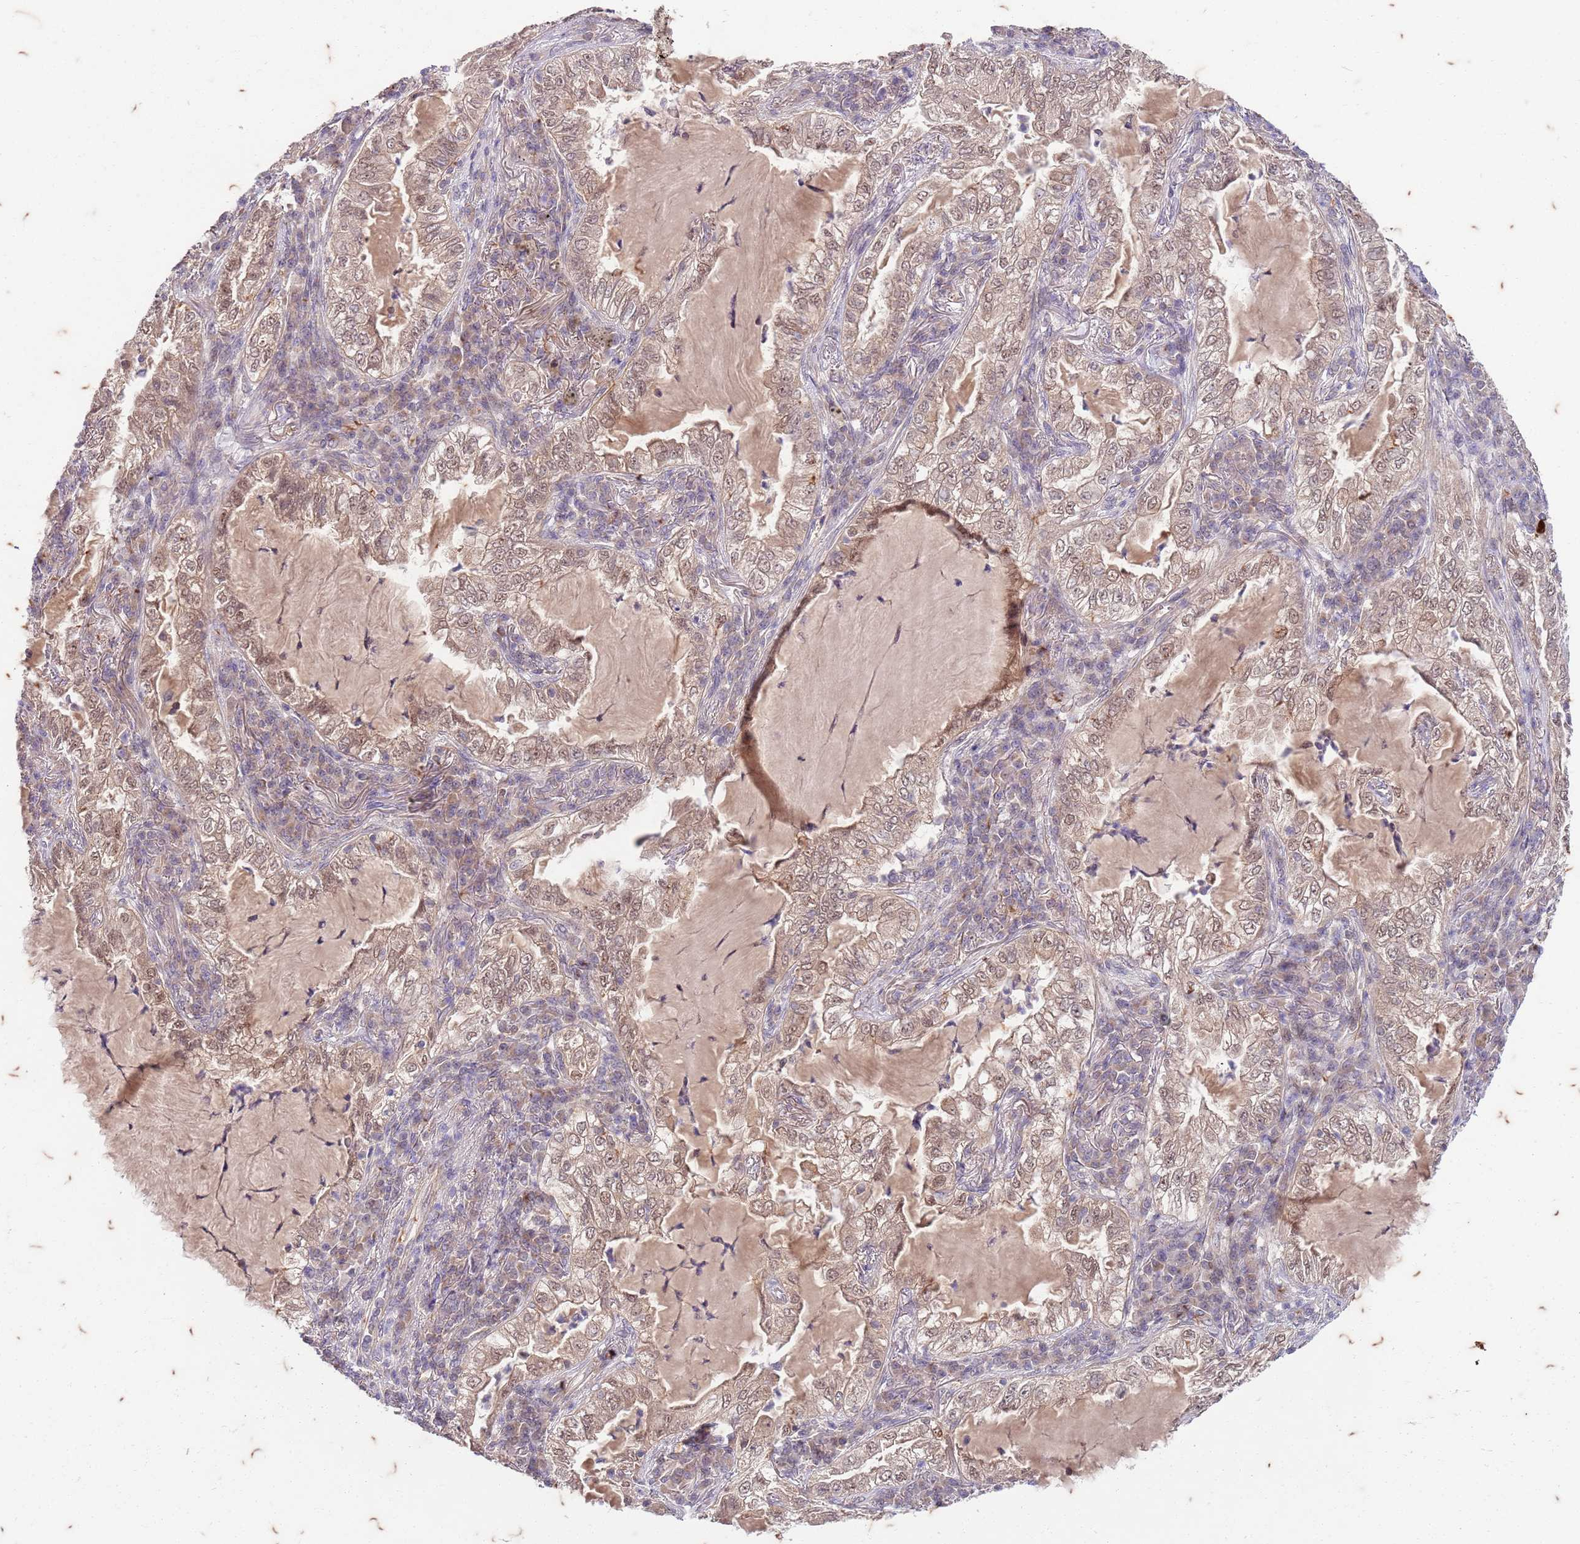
{"staining": {"intensity": "weak", "quantity": ">75%", "location": "cytoplasmic/membranous,nuclear"}, "tissue": "lung cancer", "cell_type": "Tumor cells", "image_type": "cancer", "snomed": [{"axis": "morphology", "description": "Adenocarcinoma, NOS"}, {"axis": "topography", "description": "Lung"}], "caption": "Lung cancer stained for a protein demonstrates weak cytoplasmic/membranous and nuclear positivity in tumor cells. Ihc stains the protein of interest in brown and the nuclei are stained blue.", "gene": "RAPGEF3", "patient": {"sex": "female", "age": 73}}